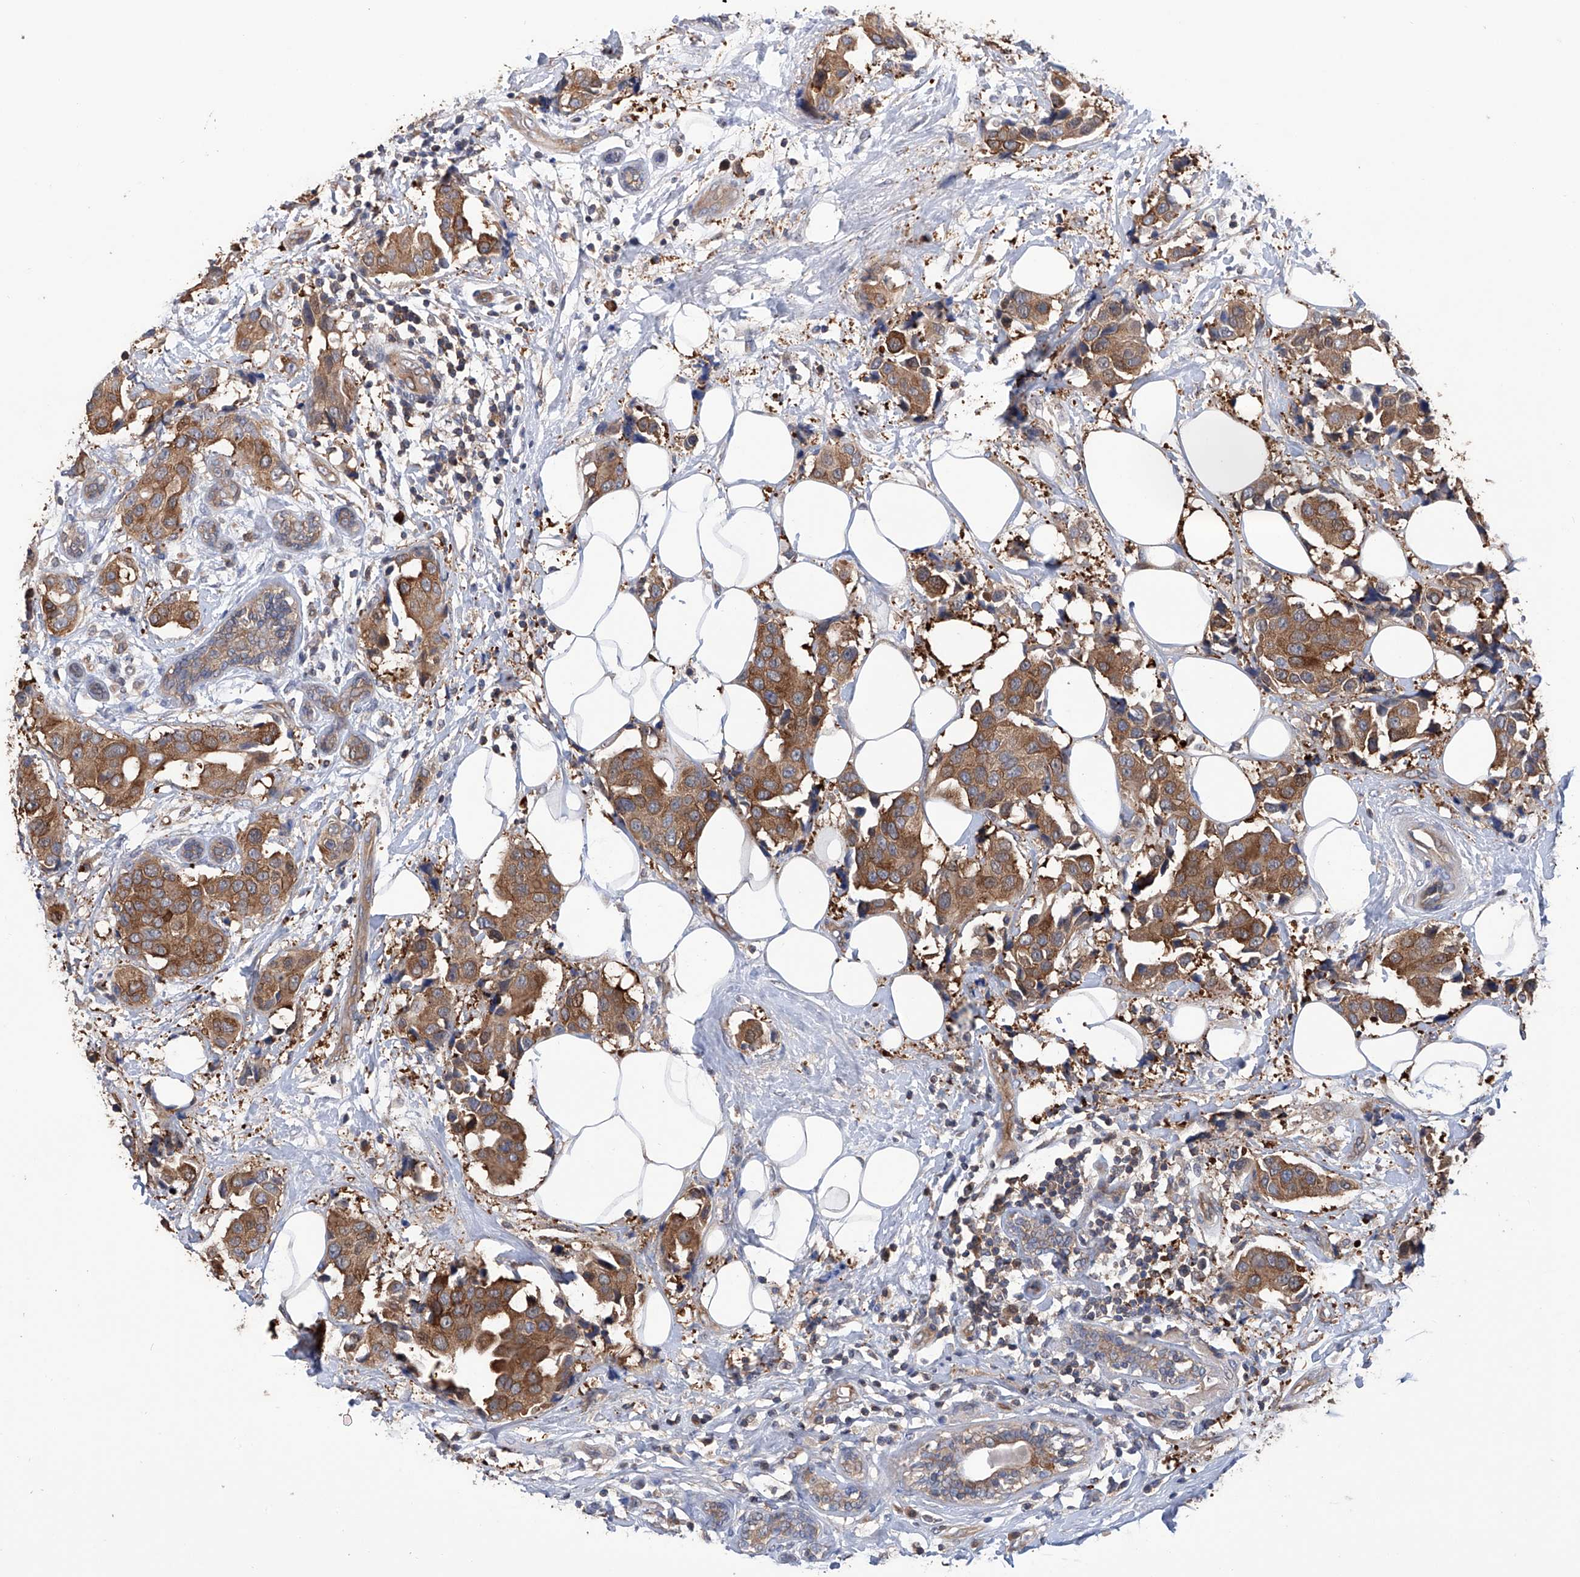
{"staining": {"intensity": "moderate", "quantity": ">75%", "location": "cytoplasmic/membranous"}, "tissue": "breast cancer", "cell_type": "Tumor cells", "image_type": "cancer", "snomed": [{"axis": "morphology", "description": "Normal tissue, NOS"}, {"axis": "morphology", "description": "Duct carcinoma"}, {"axis": "topography", "description": "Breast"}], "caption": "An immunohistochemistry (IHC) image of tumor tissue is shown. Protein staining in brown shows moderate cytoplasmic/membranous positivity in infiltrating ductal carcinoma (breast) within tumor cells.", "gene": "NUDT17", "patient": {"sex": "female", "age": 39}}